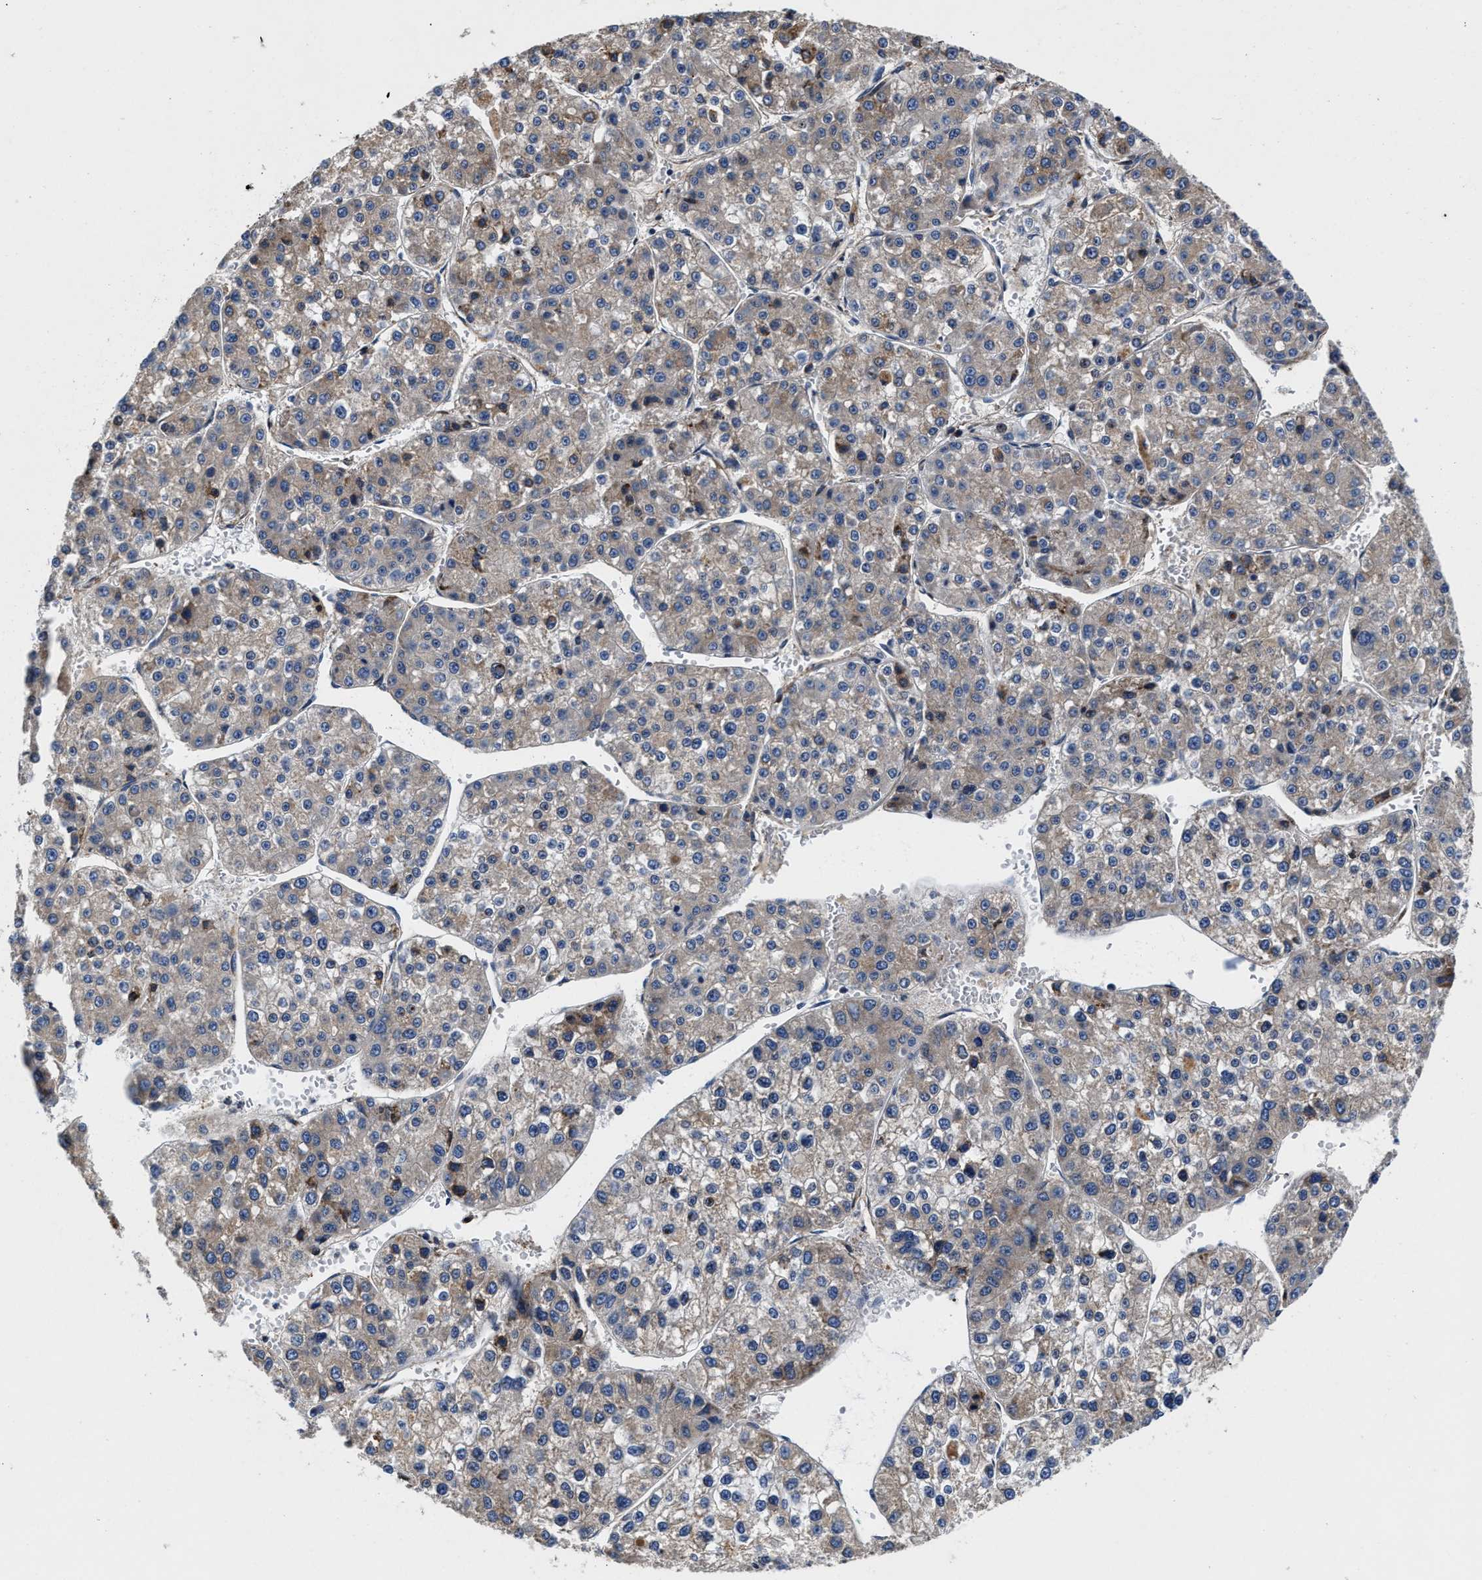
{"staining": {"intensity": "weak", "quantity": "25%-75%", "location": "cytoplasmic/membranous"}, "tissue": "liver cancer", "cell_type": "Tumor cells", "image_type": "cancer", "snomed": [{"axis": "morphology", "description": "Carcinoma, Hepatocellular, NOS"}, {"axis": "topography", "description": "Liver"}], "caption": "Protein staining demonstrates weak cytoplasmic/membranous expression in approximately 25%-75% of tumor cells in liver hepatocellular carcinoma. (DAB = brown stain, brightfield microscopy at high magnification).", "gene": "SLC12A2", "patient": {"sex": "female", "age": 73}}